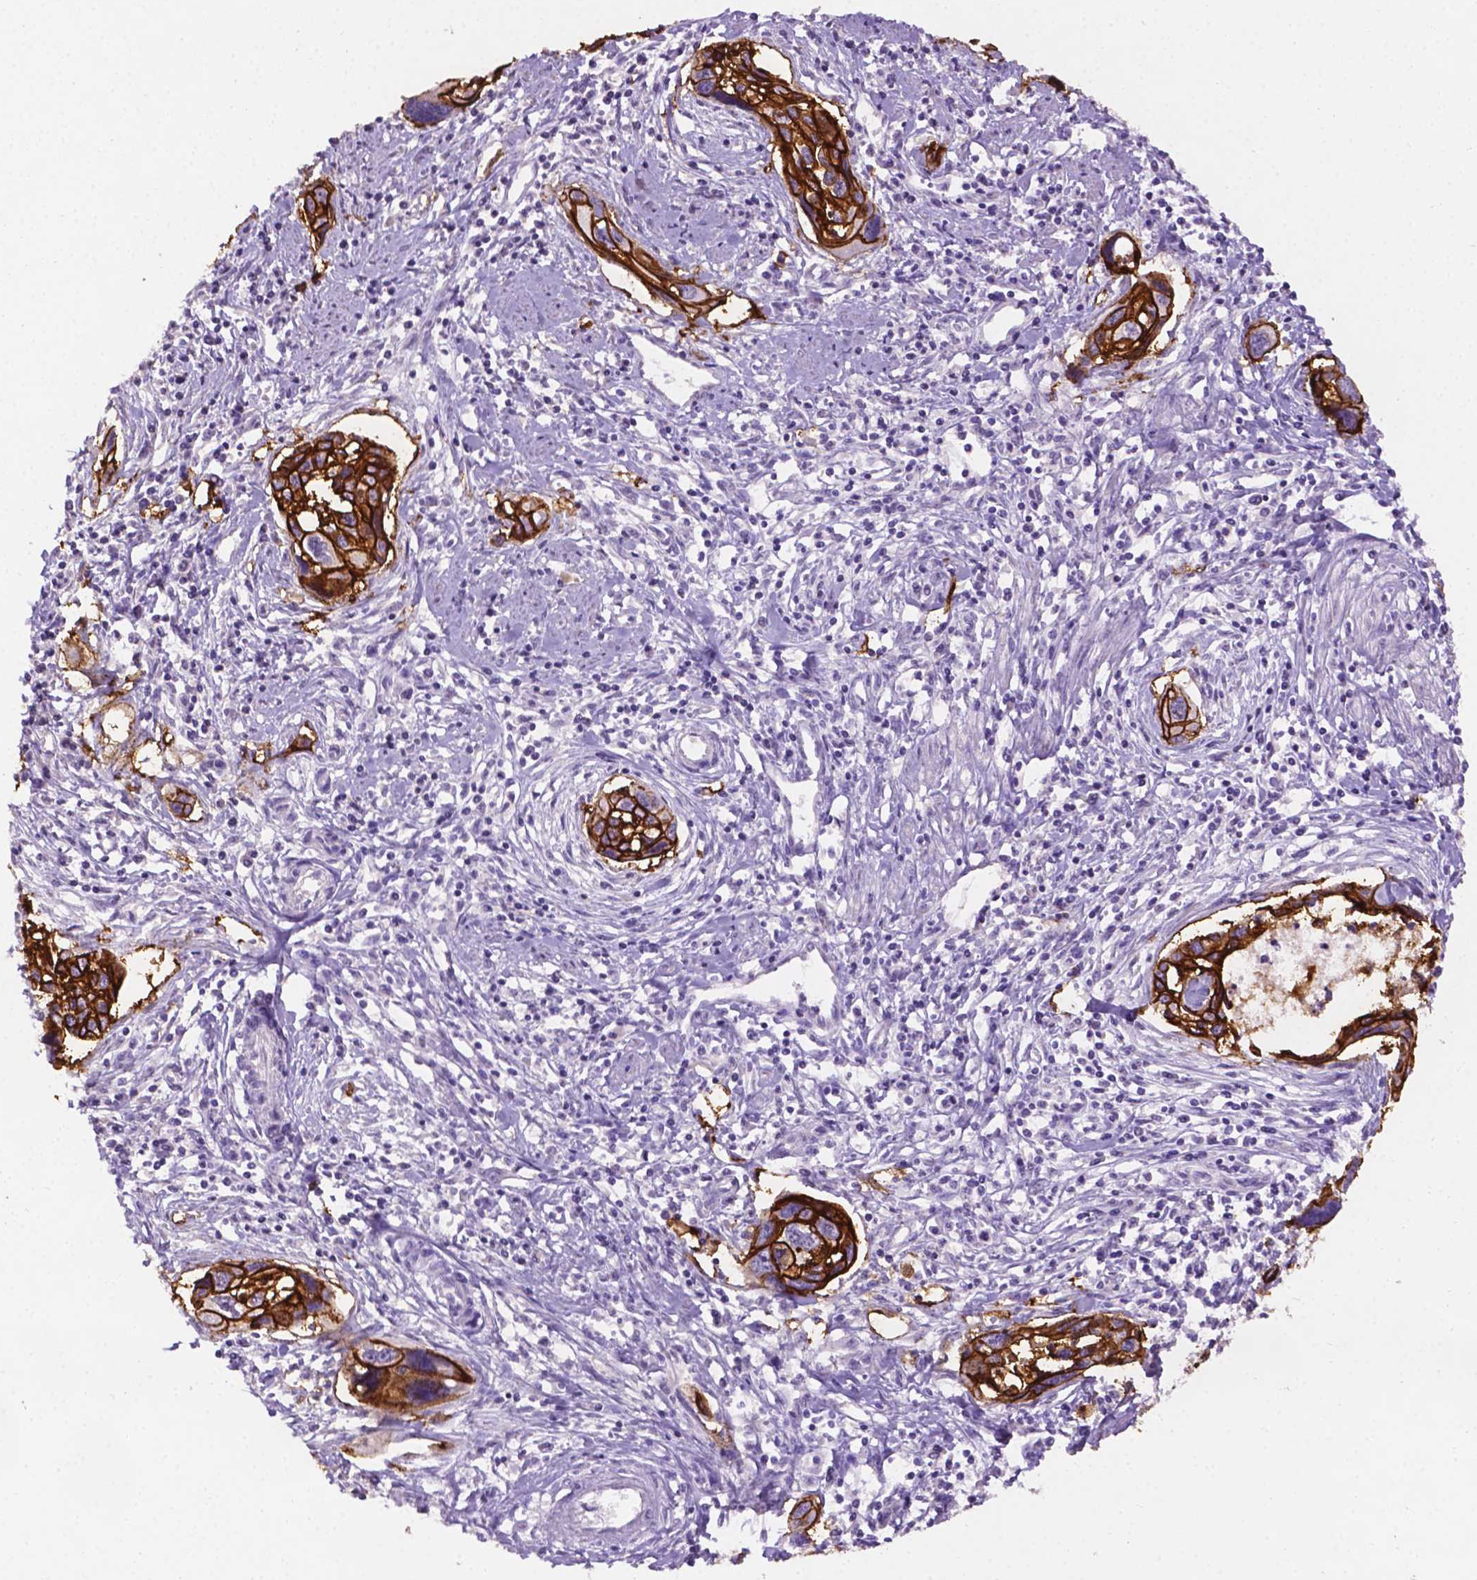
{"staining": {"intensity": "strong", "quantity": ">75%", "location": "cytoplasmic/membranous"}, "tissue": "cervical cancer", "cell_type": "Tumor cells", "image_type": "cancer", "snomed": [{"axis": "morphology", "description": "Squamous cell carcinoma, NOS"}, {"axis": "topography", "description": "Cervix"}], "caption": "Protein staining of squamous cell carcinoma (cervical) tissue reveals strong cytoplasmic/membranous staining in about >75% of tumor cells.", "gene": "TACSTD2", "patient": {"sex": "female", "age": 31}}